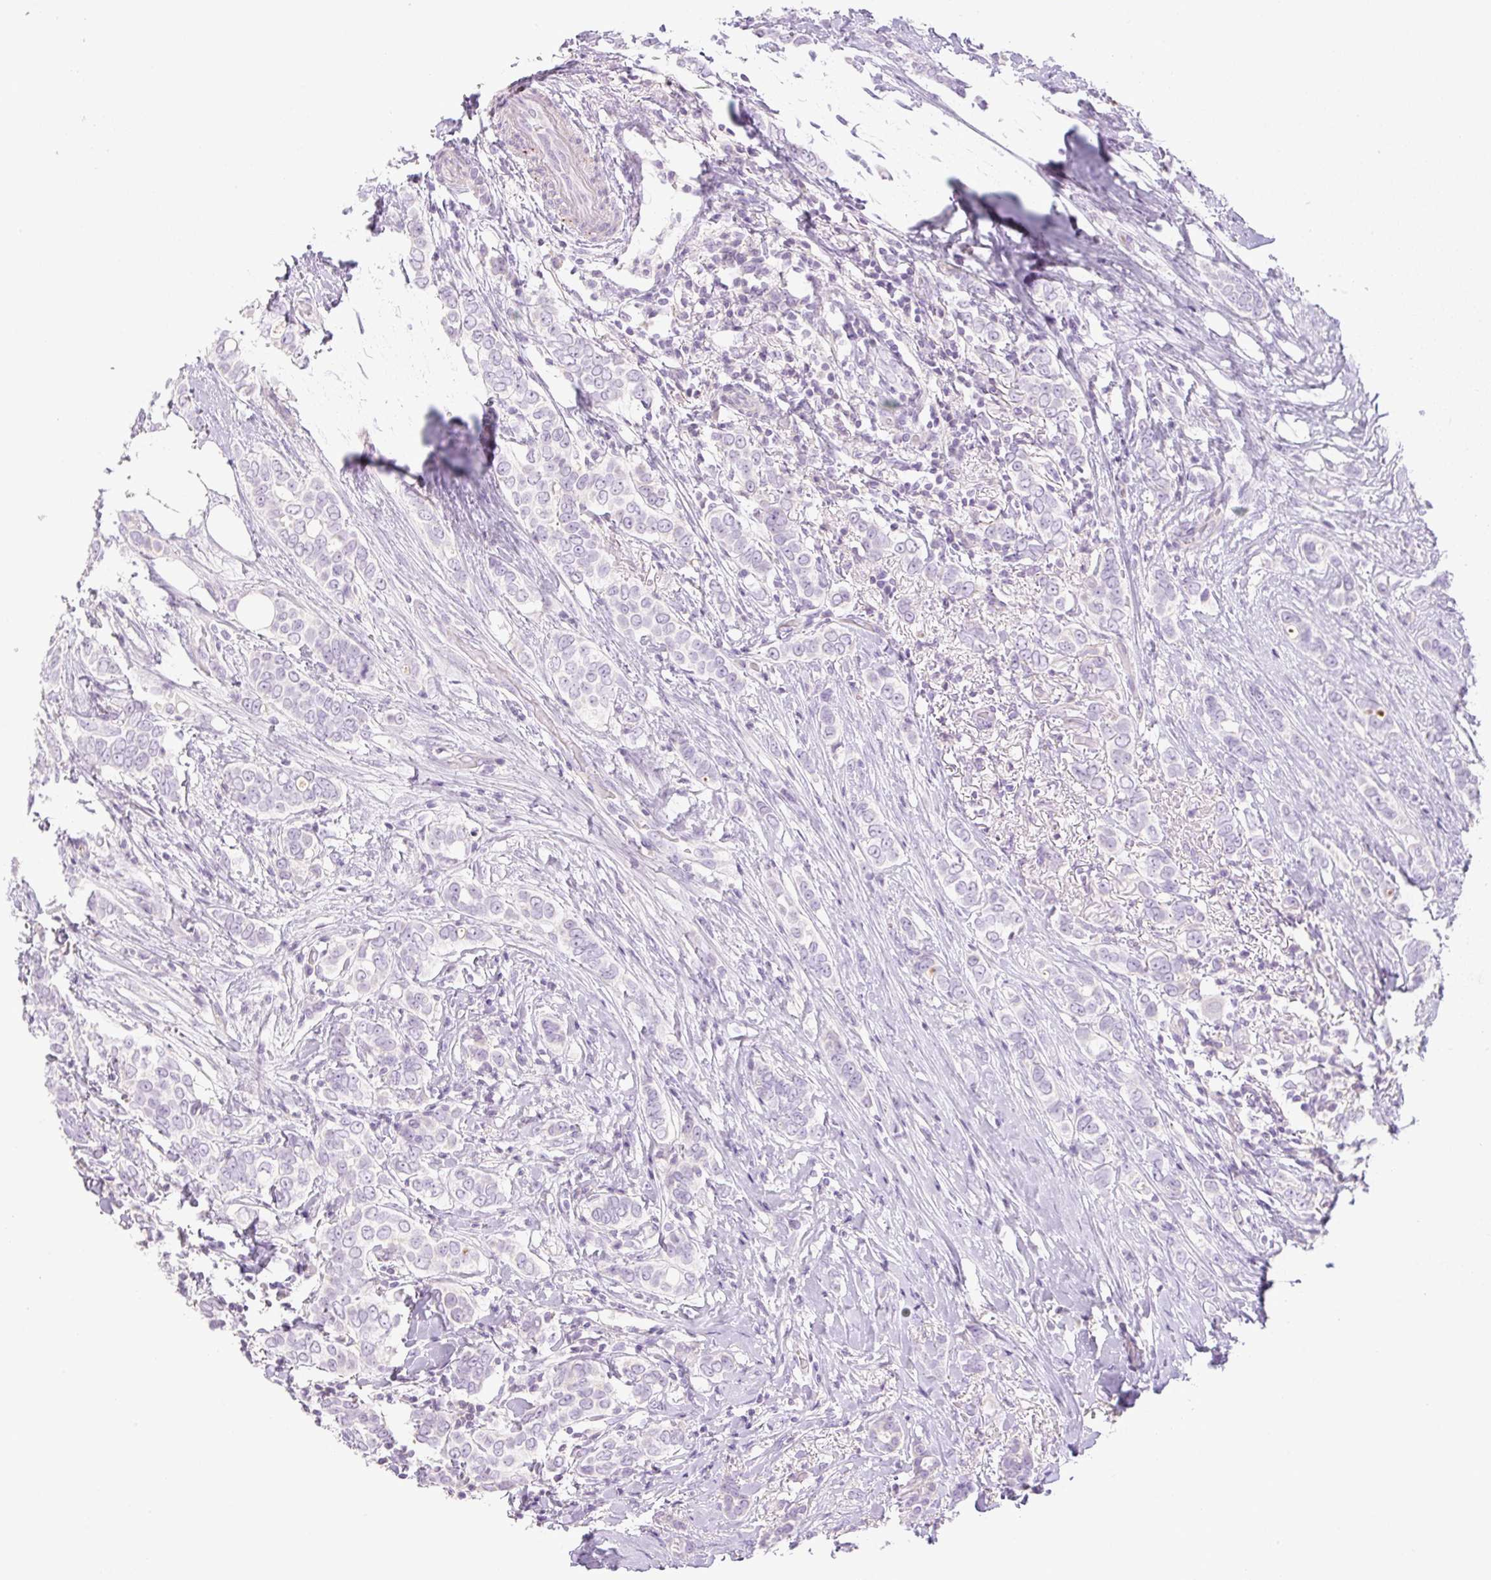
{"staining": {"intensity": "negative", "quantity": "none", "location": "none"}, "tissue": "breast cancer", "cell_type": "Tumor cells", "image_type": "cancer", "snomed": [{"axis": "morphology", "description": "Lobular carcinoma"}, {"axis": "topography", "description": "Breast"}], "caption": "Breast lobular carcinoma was stained to show a protein in brown. There is no significant expression in tumor cells.", "gene": "MIA2", "patient": {"sex": "female", "age": 51}}